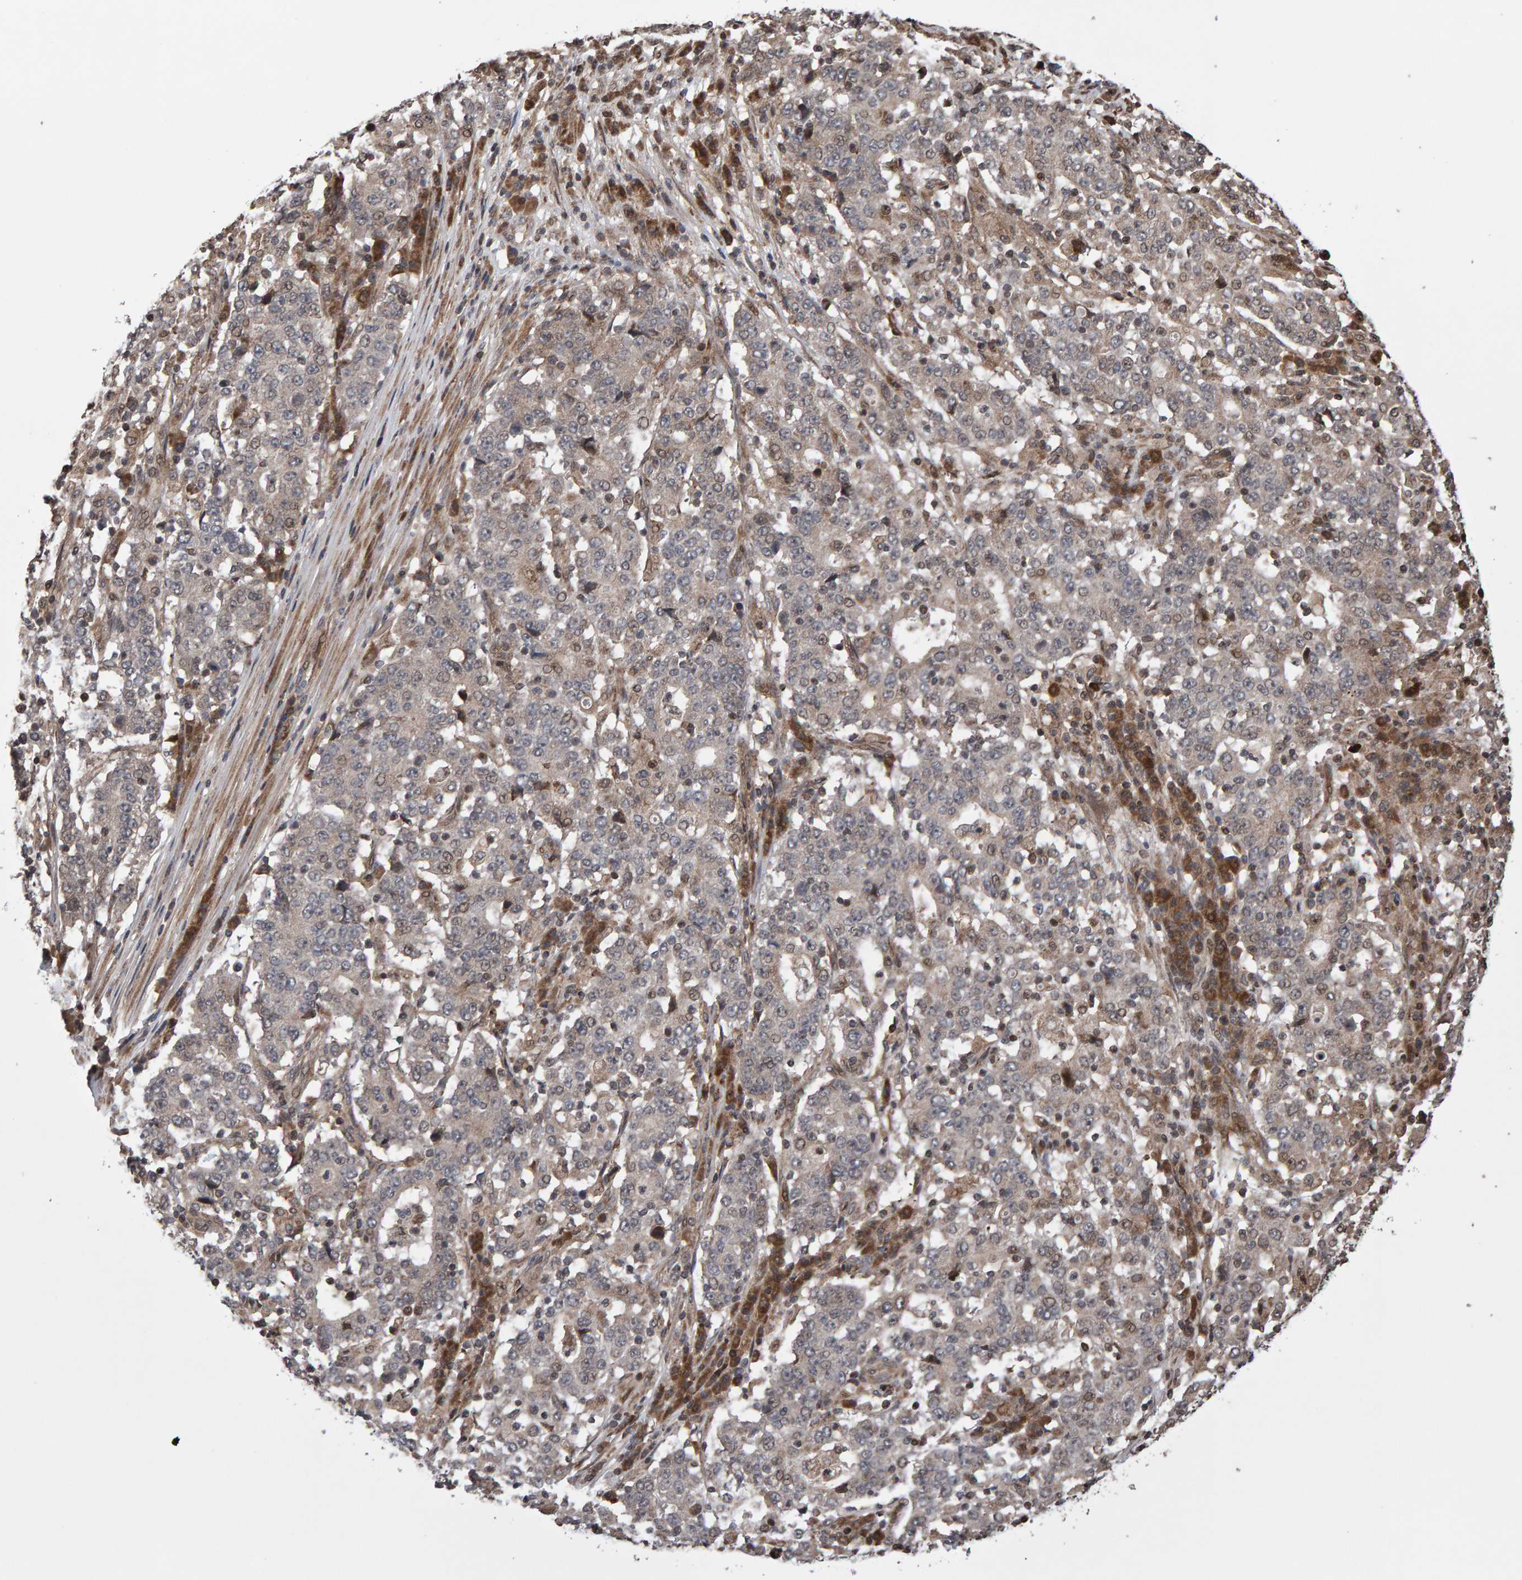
{"staining": {"intensity": "weak", "quantity": "25%-75%", "location": "cytoplasmic/membranous"}, "tissue": "stomach cancer", "cell_type": "Tumor cells", "image_type": "cancer", "snomed": [{"axis": "morphology", "description": "Adenocarcinoma, NOS"}, {"axis": "topography", "description": "Stomach"}], "caption": "About 25%-75% of tumor cells in human stomach adenocarcinoma exhibit weak cytoplasmic/membranous protein staining as visualized by brown immunohistochemical staining.", "gene": "PECR", "patient": {"sex": "male", "age": 59}}